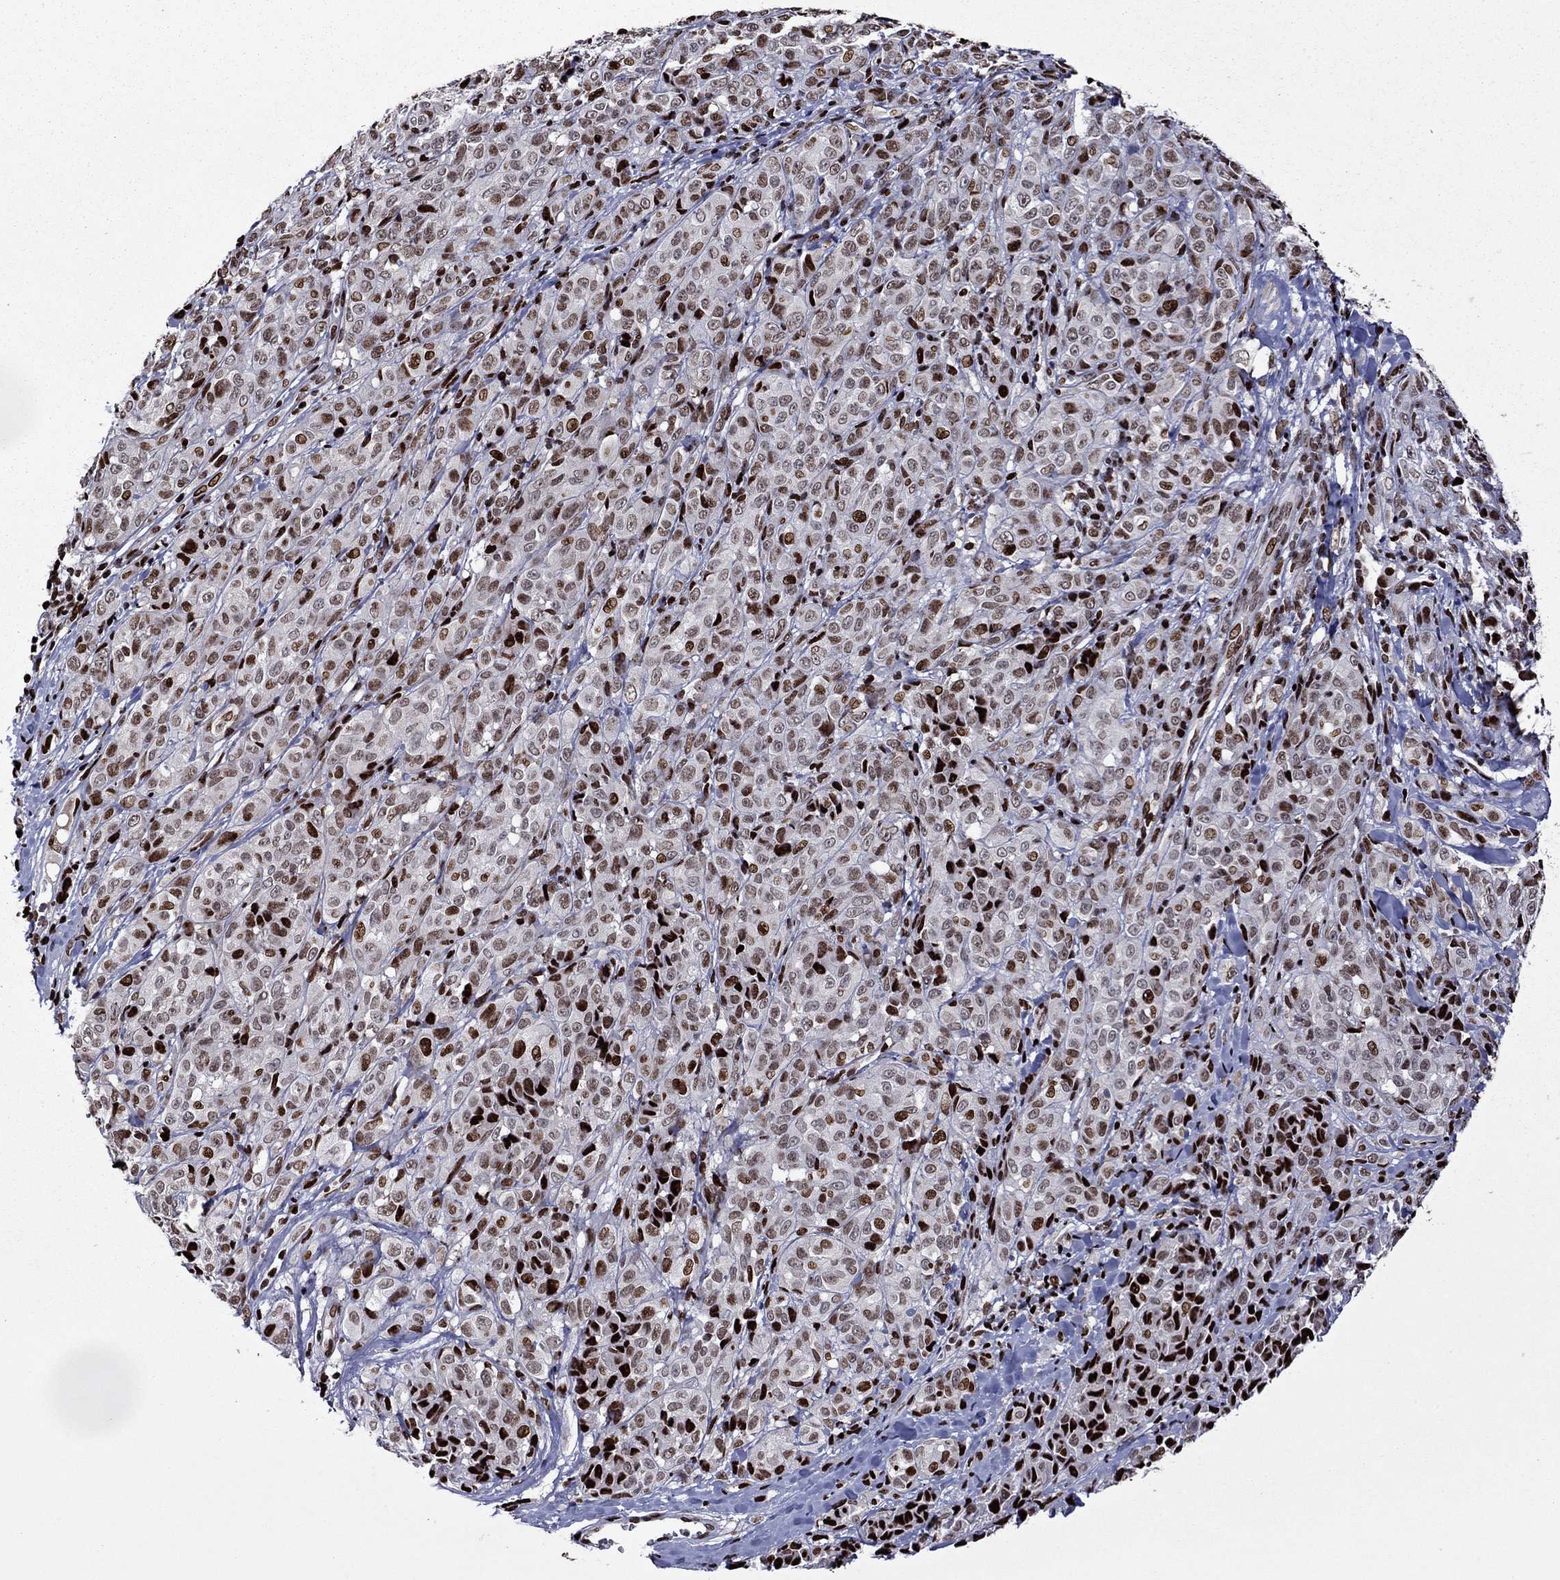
{"staining": {"intensity": "strong", "quantity": "25%-75%", "location": "nuclear"}, "tissue": "melanoma", "cell_type": "Tumor cells", "image_type": "cancer", "snomed": [{"axis": "morphology", "description": "Malignant melanoma, NOS"}, {"axis": "topography", "description": "Skin"}], "caption": "Protein analysis of melanoma tissue reveals strong nuclear staining in about 25%-75% of tumor cells.", "gene": "LIMK1", "patient": {"sex": "male", "age": 89}}